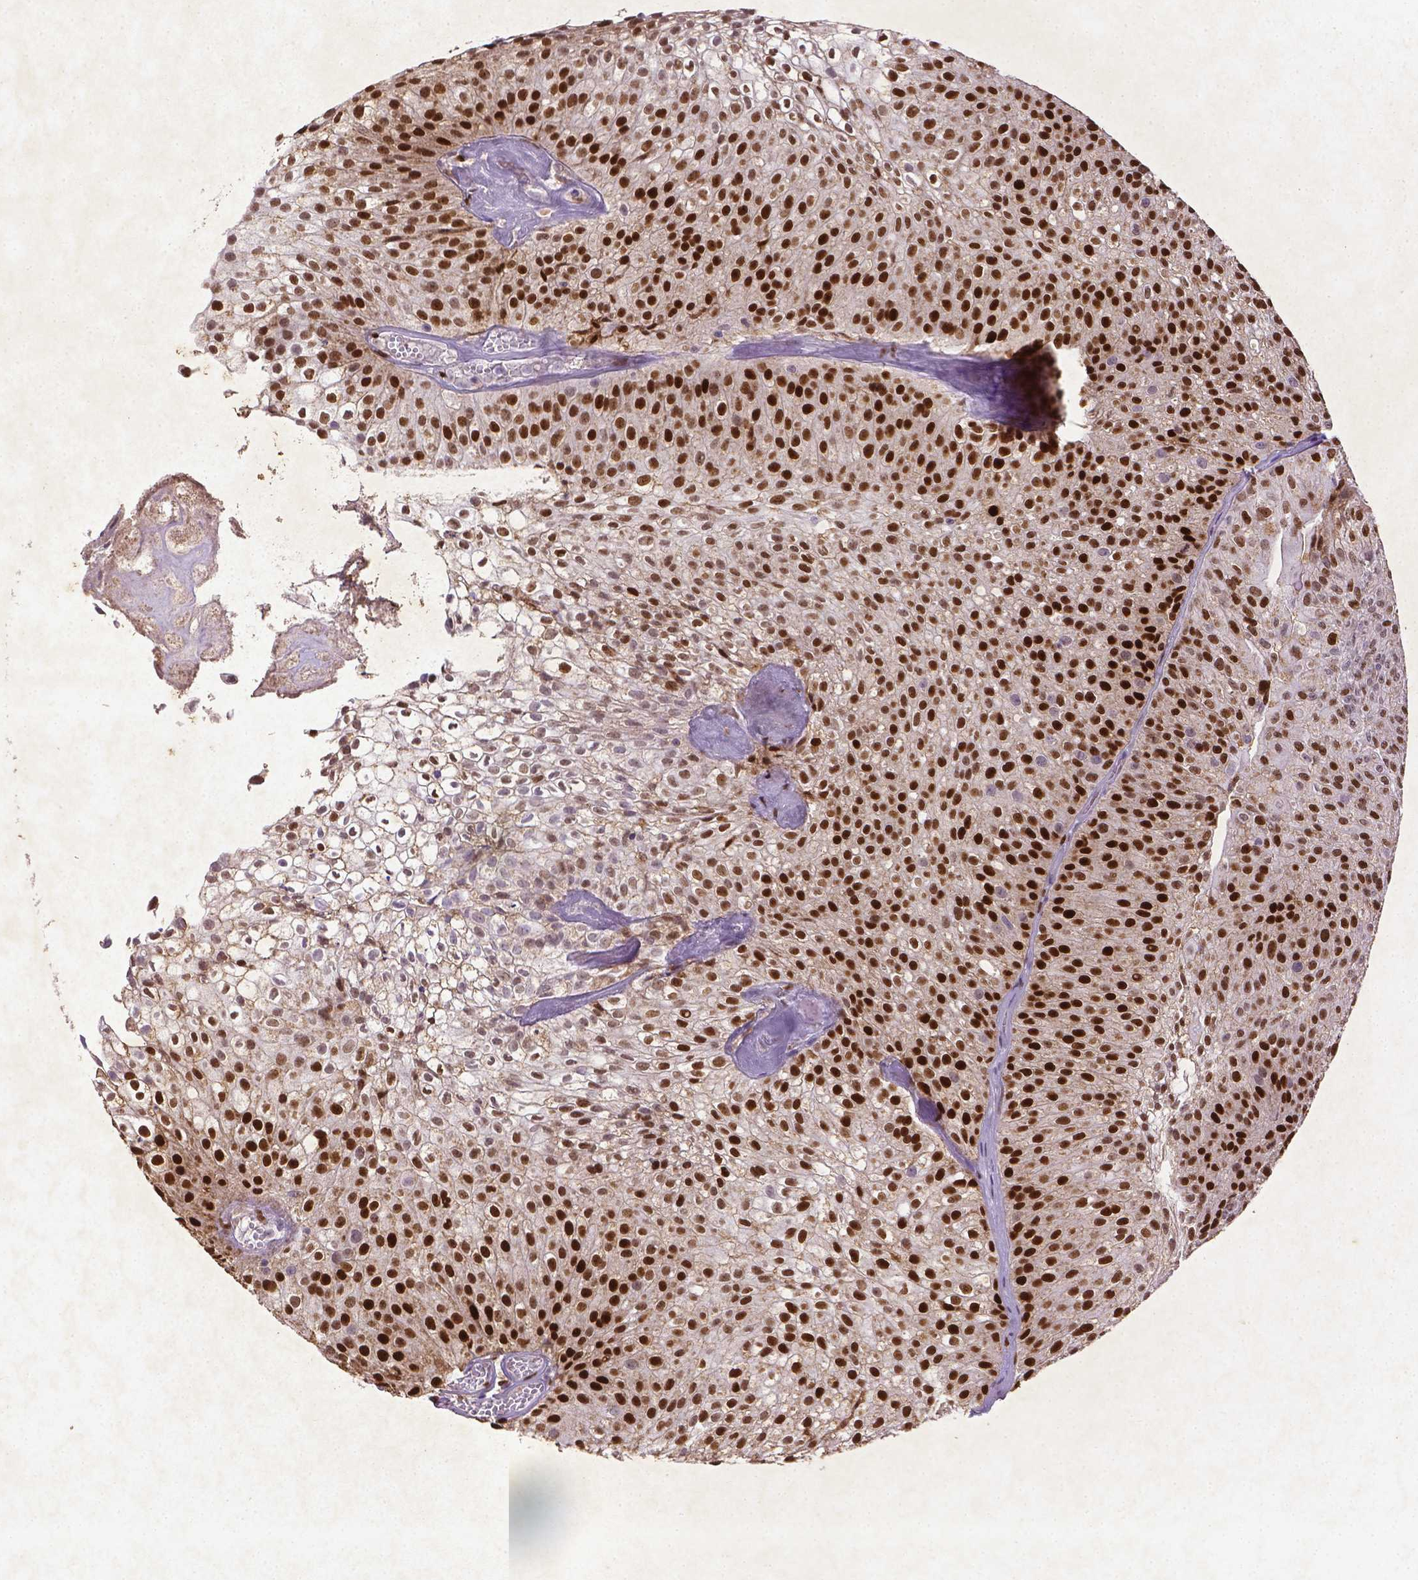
{"staining": {"intensity": "strong", "quantity": ">75%", "location": "nuclear"}, "tissue": "urothelial cancer", "cell_type": "Tumor cells", "image_type": "cancer", "snomed": [{"axis": "morphology", "description": "Urothelial carcinoma, Low grade"}, {"axis": "topography", "description": "Urinary bladder"}], "caption": "This is a micrograph of immunohistochemistry (IHC) staining of low-grade urothelial carcinoma, which shows strong positivity in the nuclear of tumor cells.", "gene": "CDKN1A", "patient": {"sex": "male", "age": 70}}